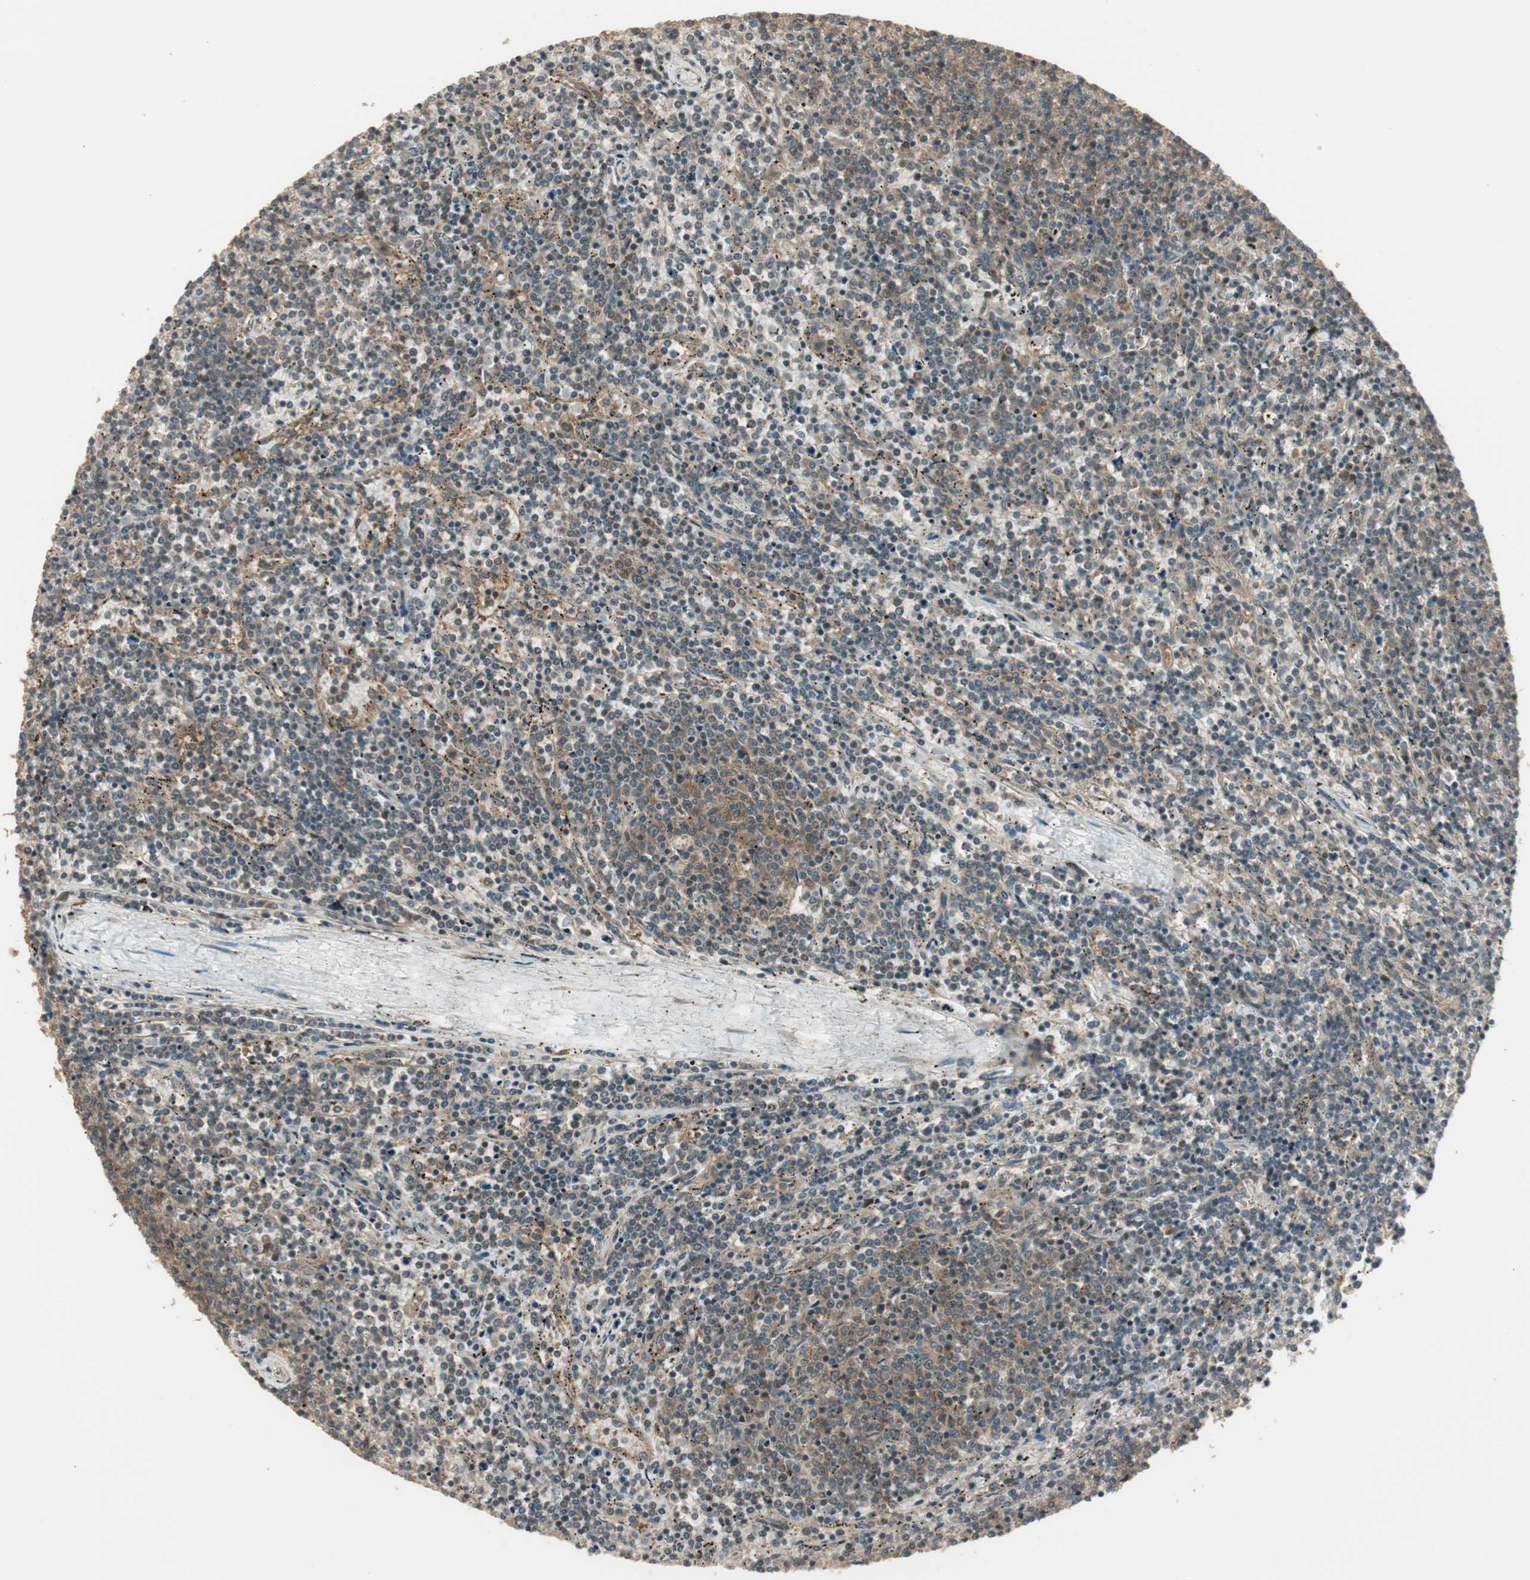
{"staining": {"intensity": "moderate", "quantity": "25%-75%", "location": "cytoplasmic/membranous"}, "tissue": "lymphoma", "cell_type": "Tumor cells", "image_type": "cancer", "snomed": [{"axis": "morphology", "description": "Malignant lymphoma, non-Hodgkin's type, Low grade"}, {"axis": "topography", "description": "Spleen"}], "caption": "Protein expression analysis of low-grade malignant lymphoma, non-Hodgkin's type displays moderate cytoplasmic/membranous expression in about 25%-75% of tumor cells.", "gene": "PFDN5", "patient": {"sex": "female", "age": 50}}